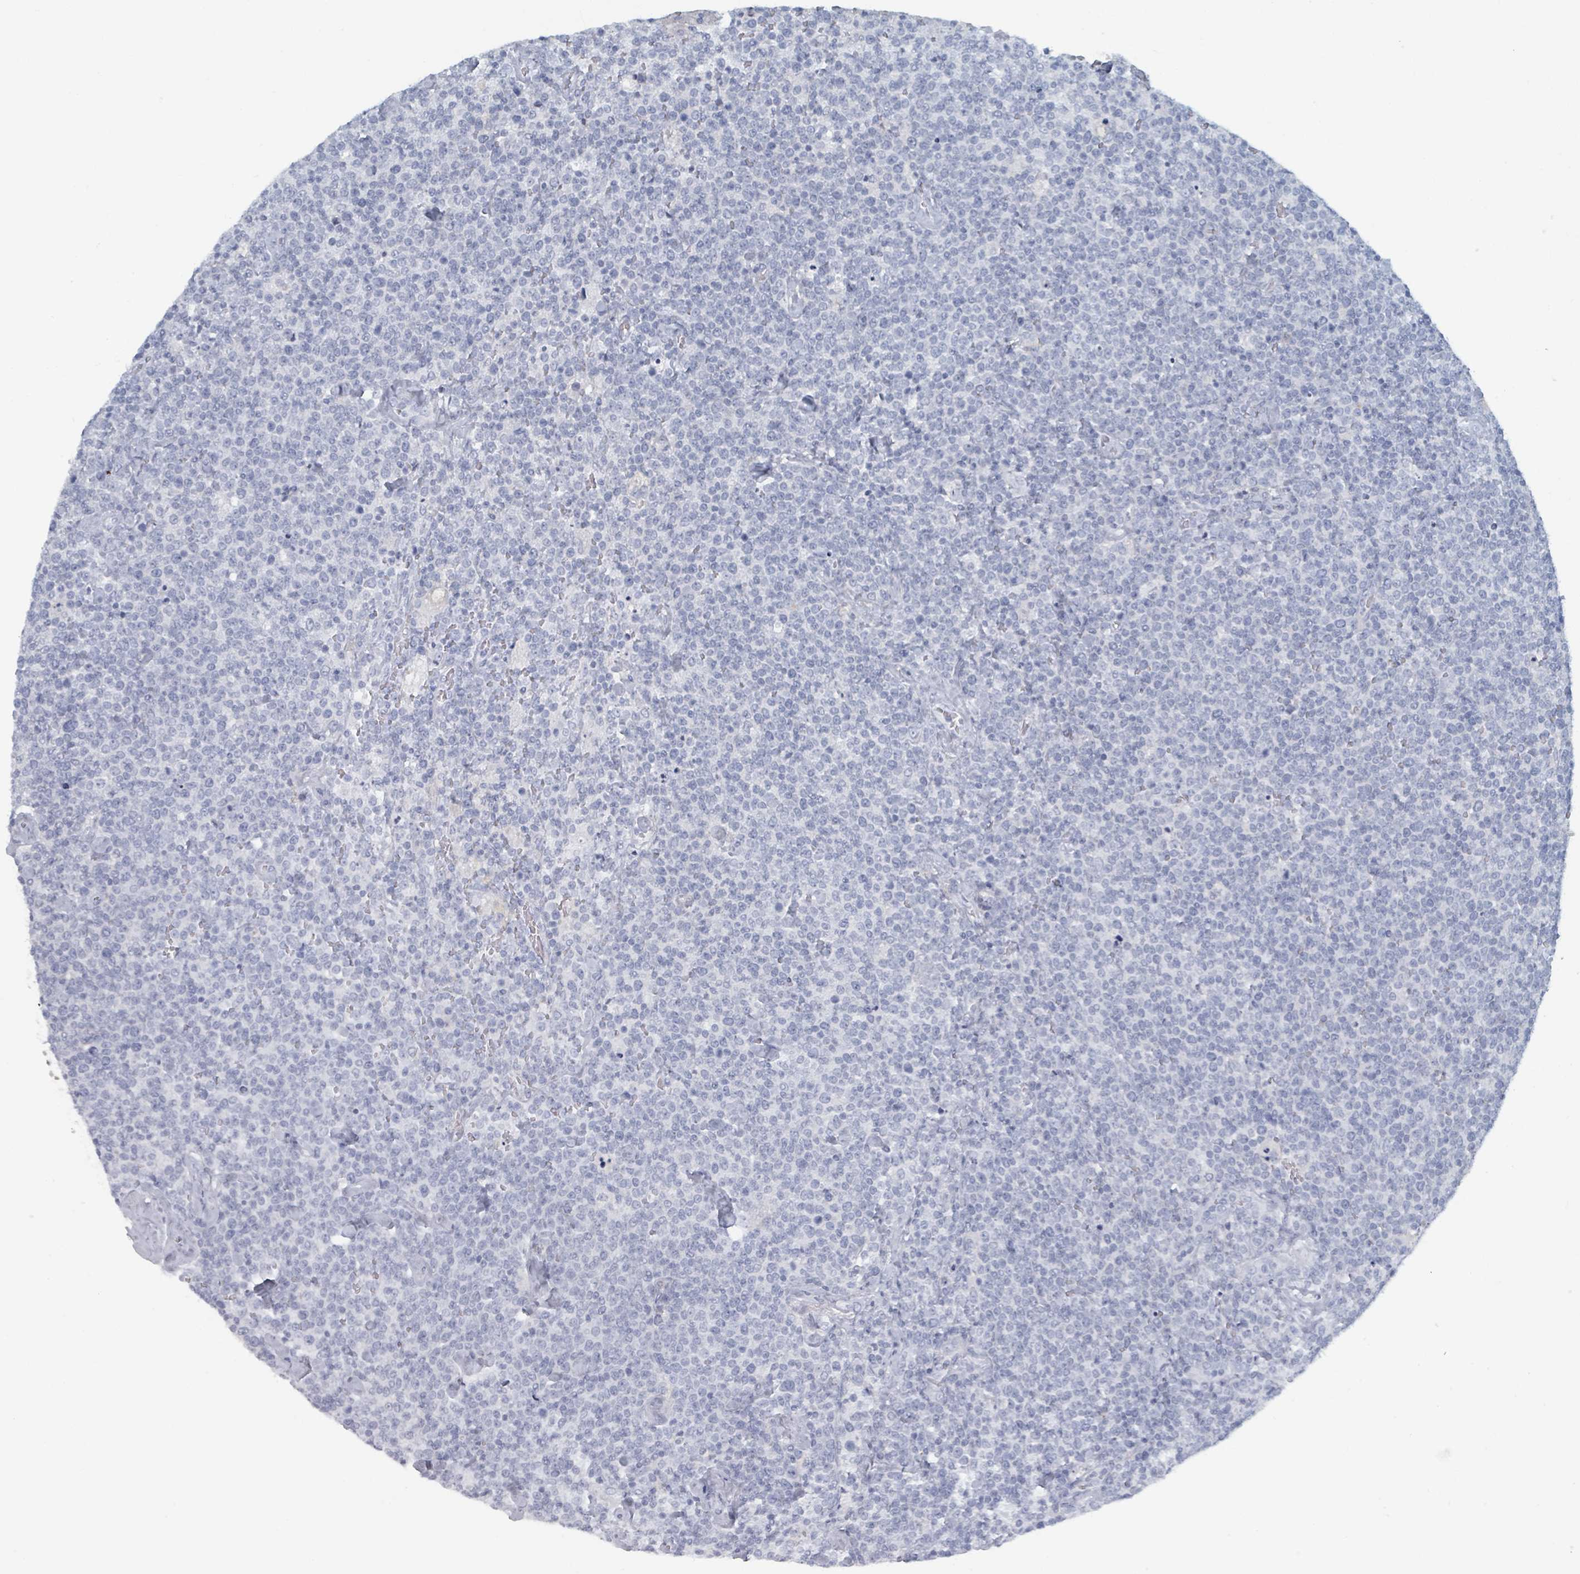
{"staining": {"intensity": "negative", "quantity": "none", "location": "none"}, "tissue": "lymphoma", "cell_type": "Tumor cells", "image_type": "cancer", "snomed": [{"axis": "morphology", "description": "Malignant lymphoma, non-Hodgkin's type, High grade"}, {"axis": "topography", "description": "Lymph node"}], "caption": "The image demonstrates no significant expression in tumor cells of high-grade malignant lymphoma, non-Hodgkin's type.", "gene": "HEATR5A", "patient": {"sex": "male", "age": 61}}